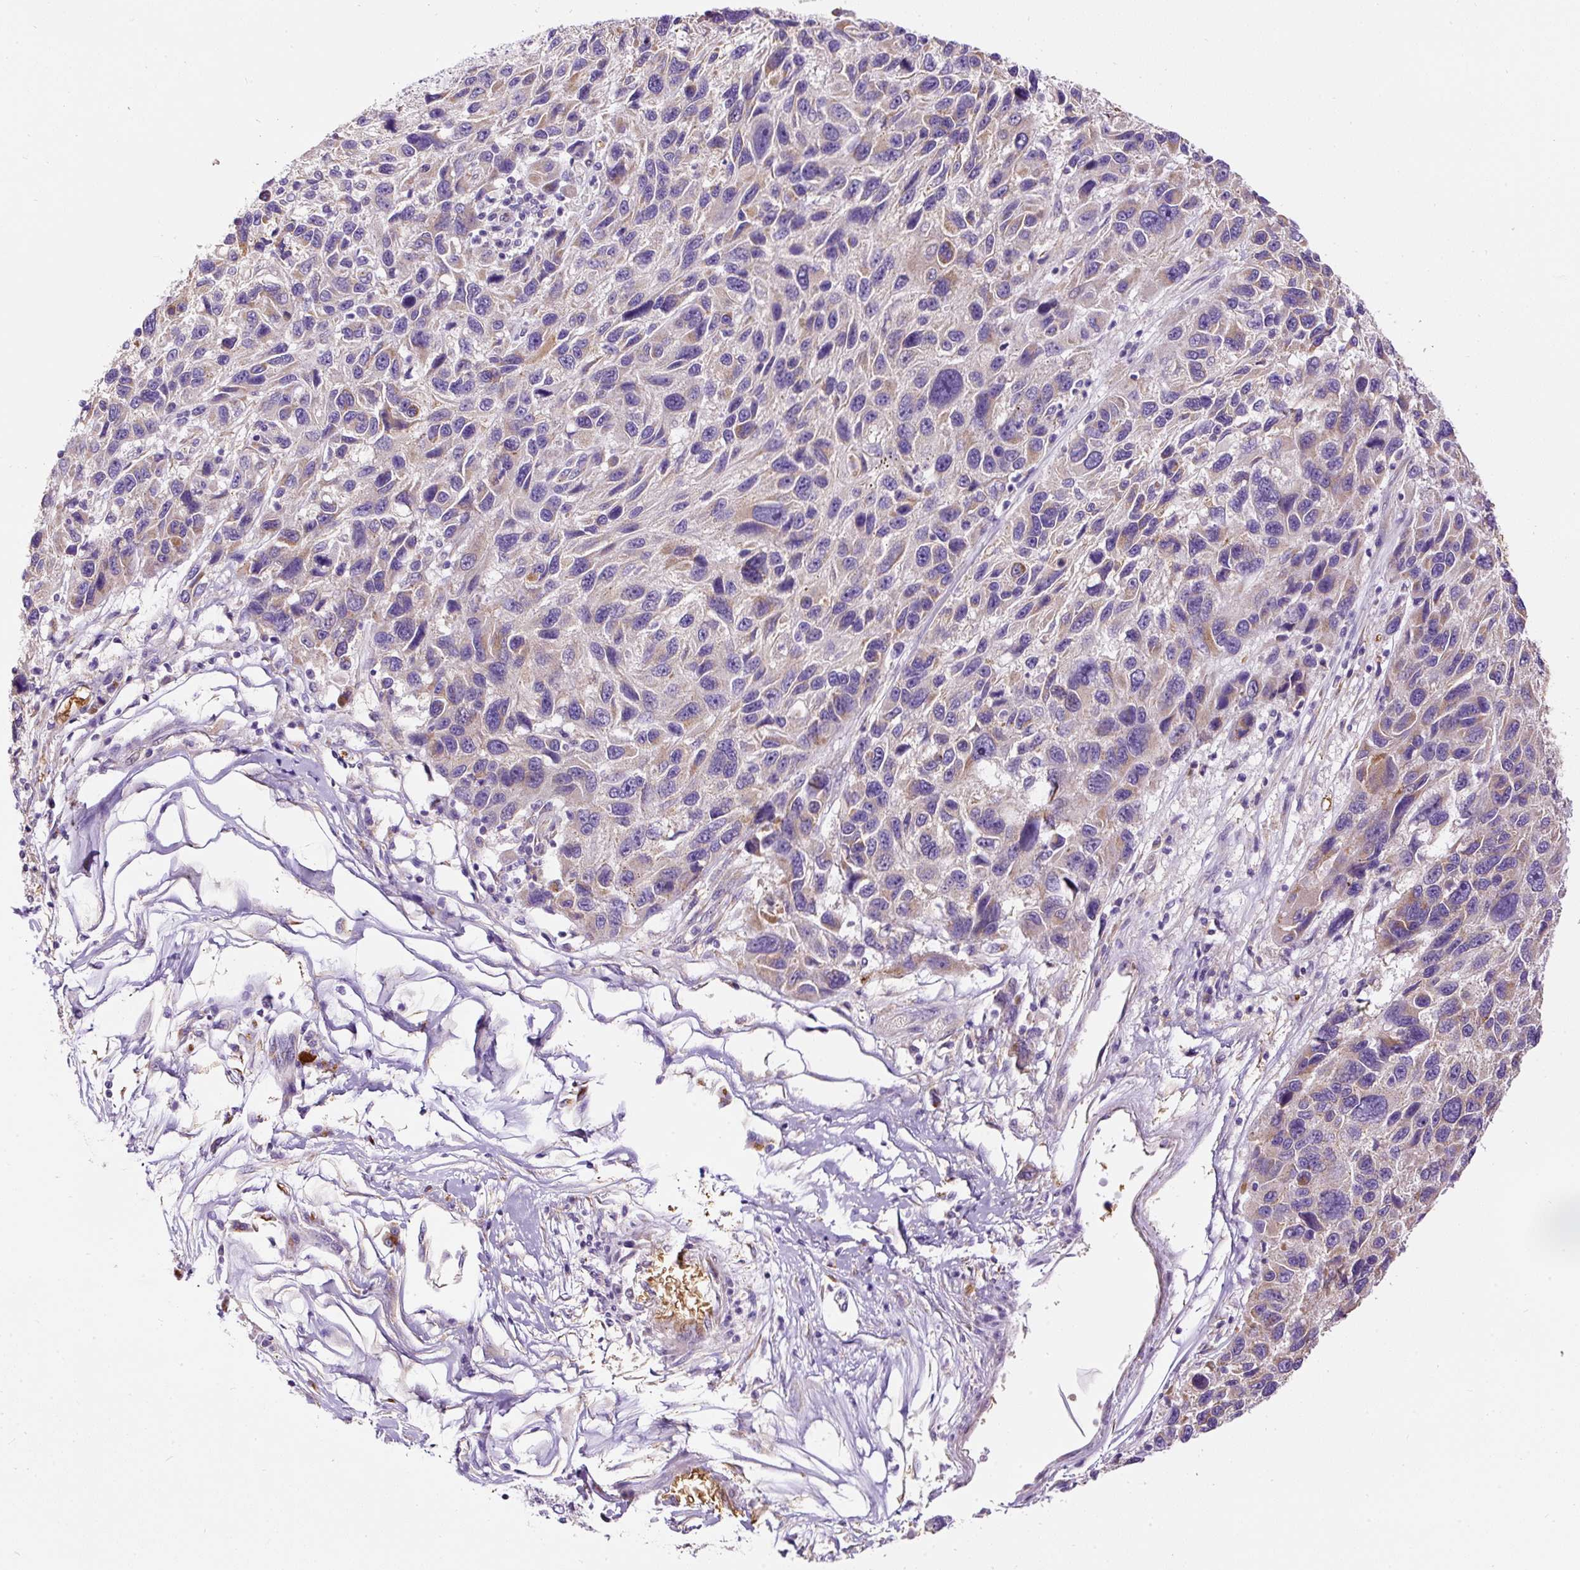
{"staining": {"intensity": "moderate", "quantity": "<25%", "location": "cytoplasmic/membranous"}, "tissue": "melanoma", "cell_type": "Tumor cells", "image_type": "cancer", "snomed": [{"axis": "morphology", "description": "Malignant melanoma, NOS"}, {"axis": "topography", "description": "Skin"}], "caption": "There is low levels of moderate cytoplasmic/membranous positivity in tumor cells of melanoma, as demonstrated by immunohistochemical staining (brown color).", "gene": "PRRC2A", "patient": {"sex": "male", "age": 53}}